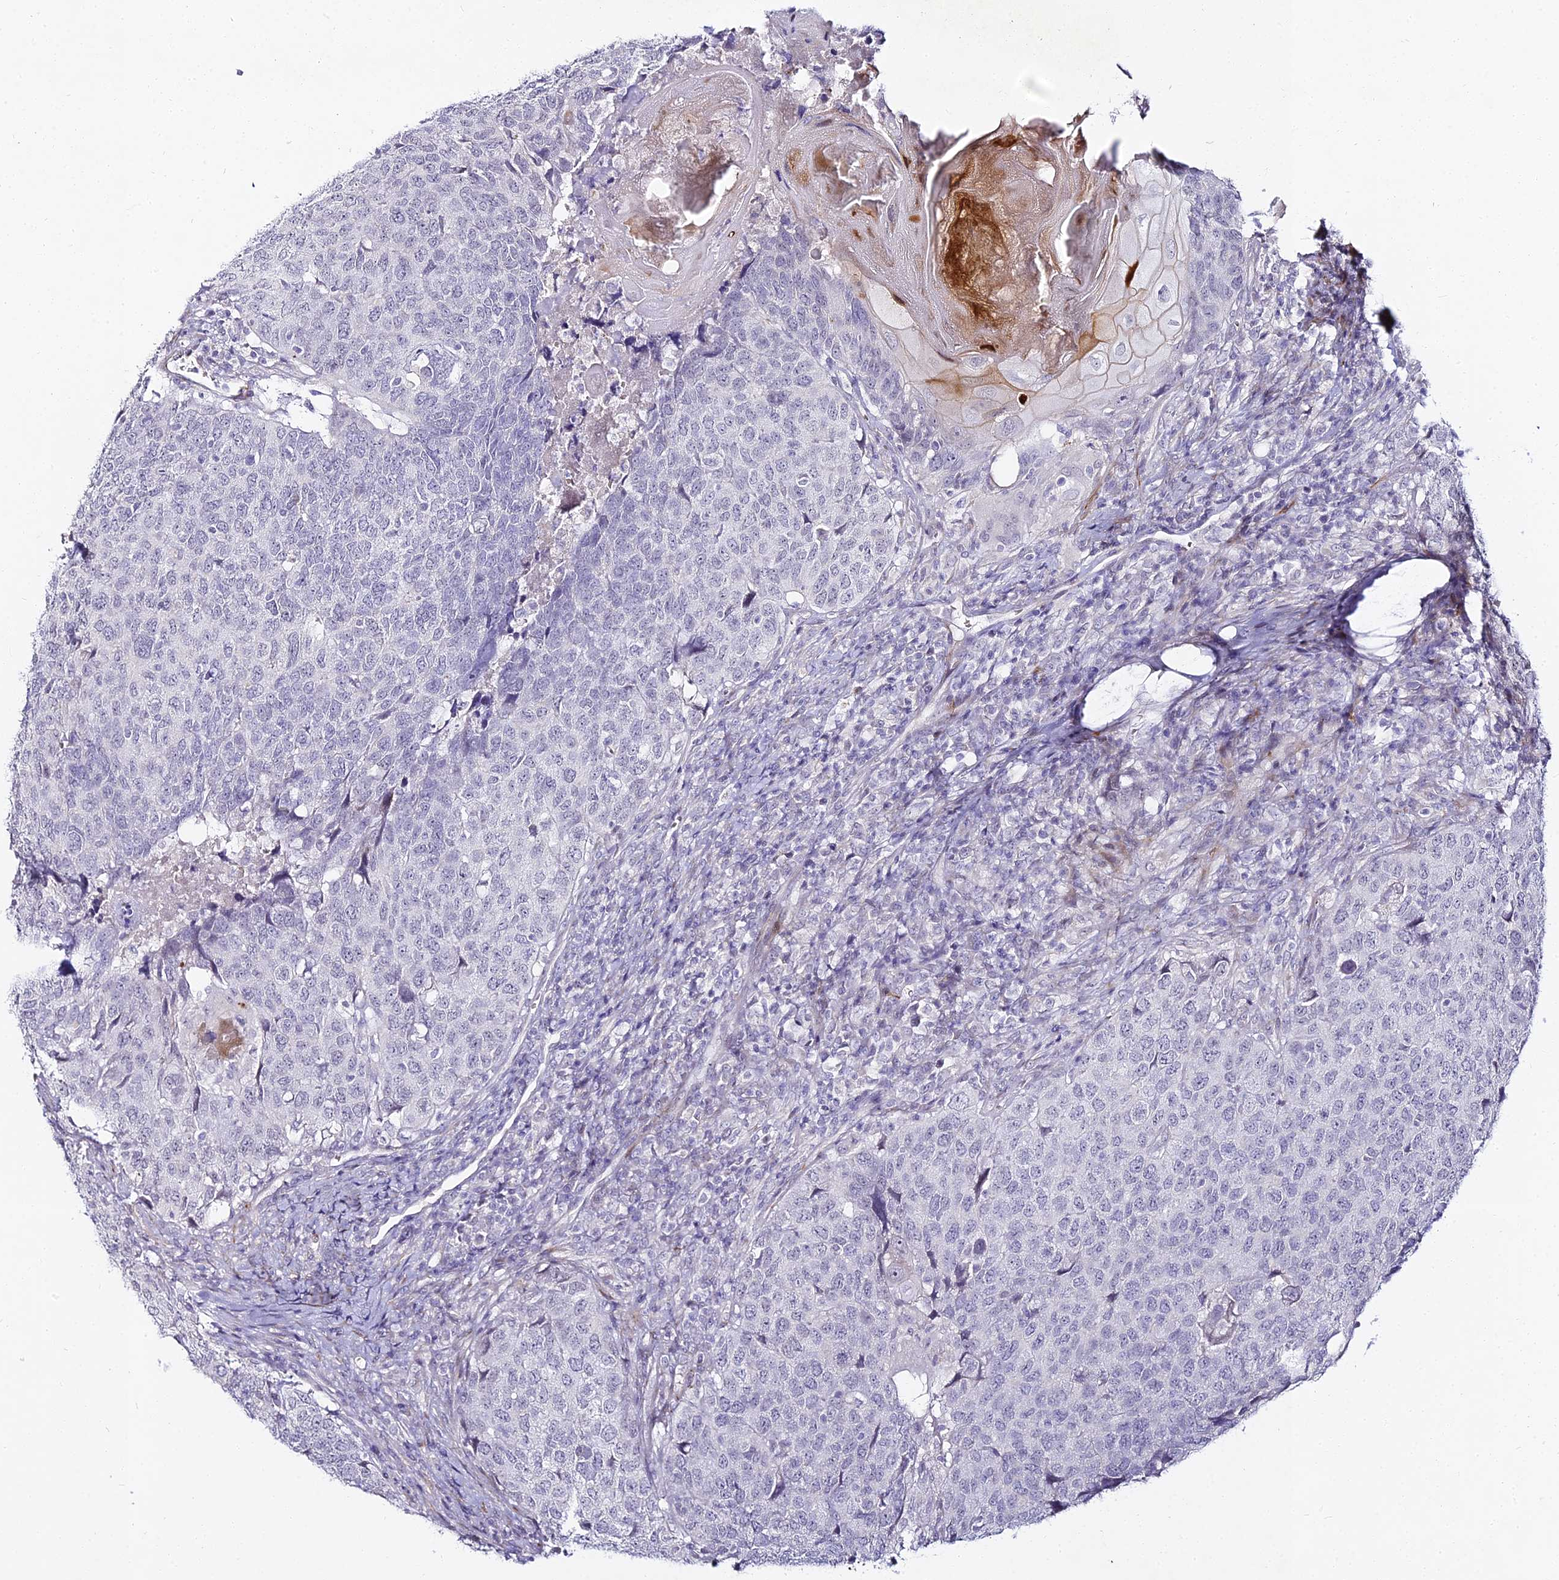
{"staining": {"intensity": "negative", "quantity": "none", "location": "none"}, "tissue": "head and neck cancer", "cell_type": "Tumor cells", "image_type": "cancer", "snomed": [{"axis": "morphology", "description": "Squamous cell carcinoma, NOS"}, {"axis": "topography", "description": "Head-Neck"}], "caption": "IHC of squamous cell carcinoma (head and neck) displays no expression in tumor cells.", "gene": "ALPG", "patient": {"sex": "male", "age": 66}}